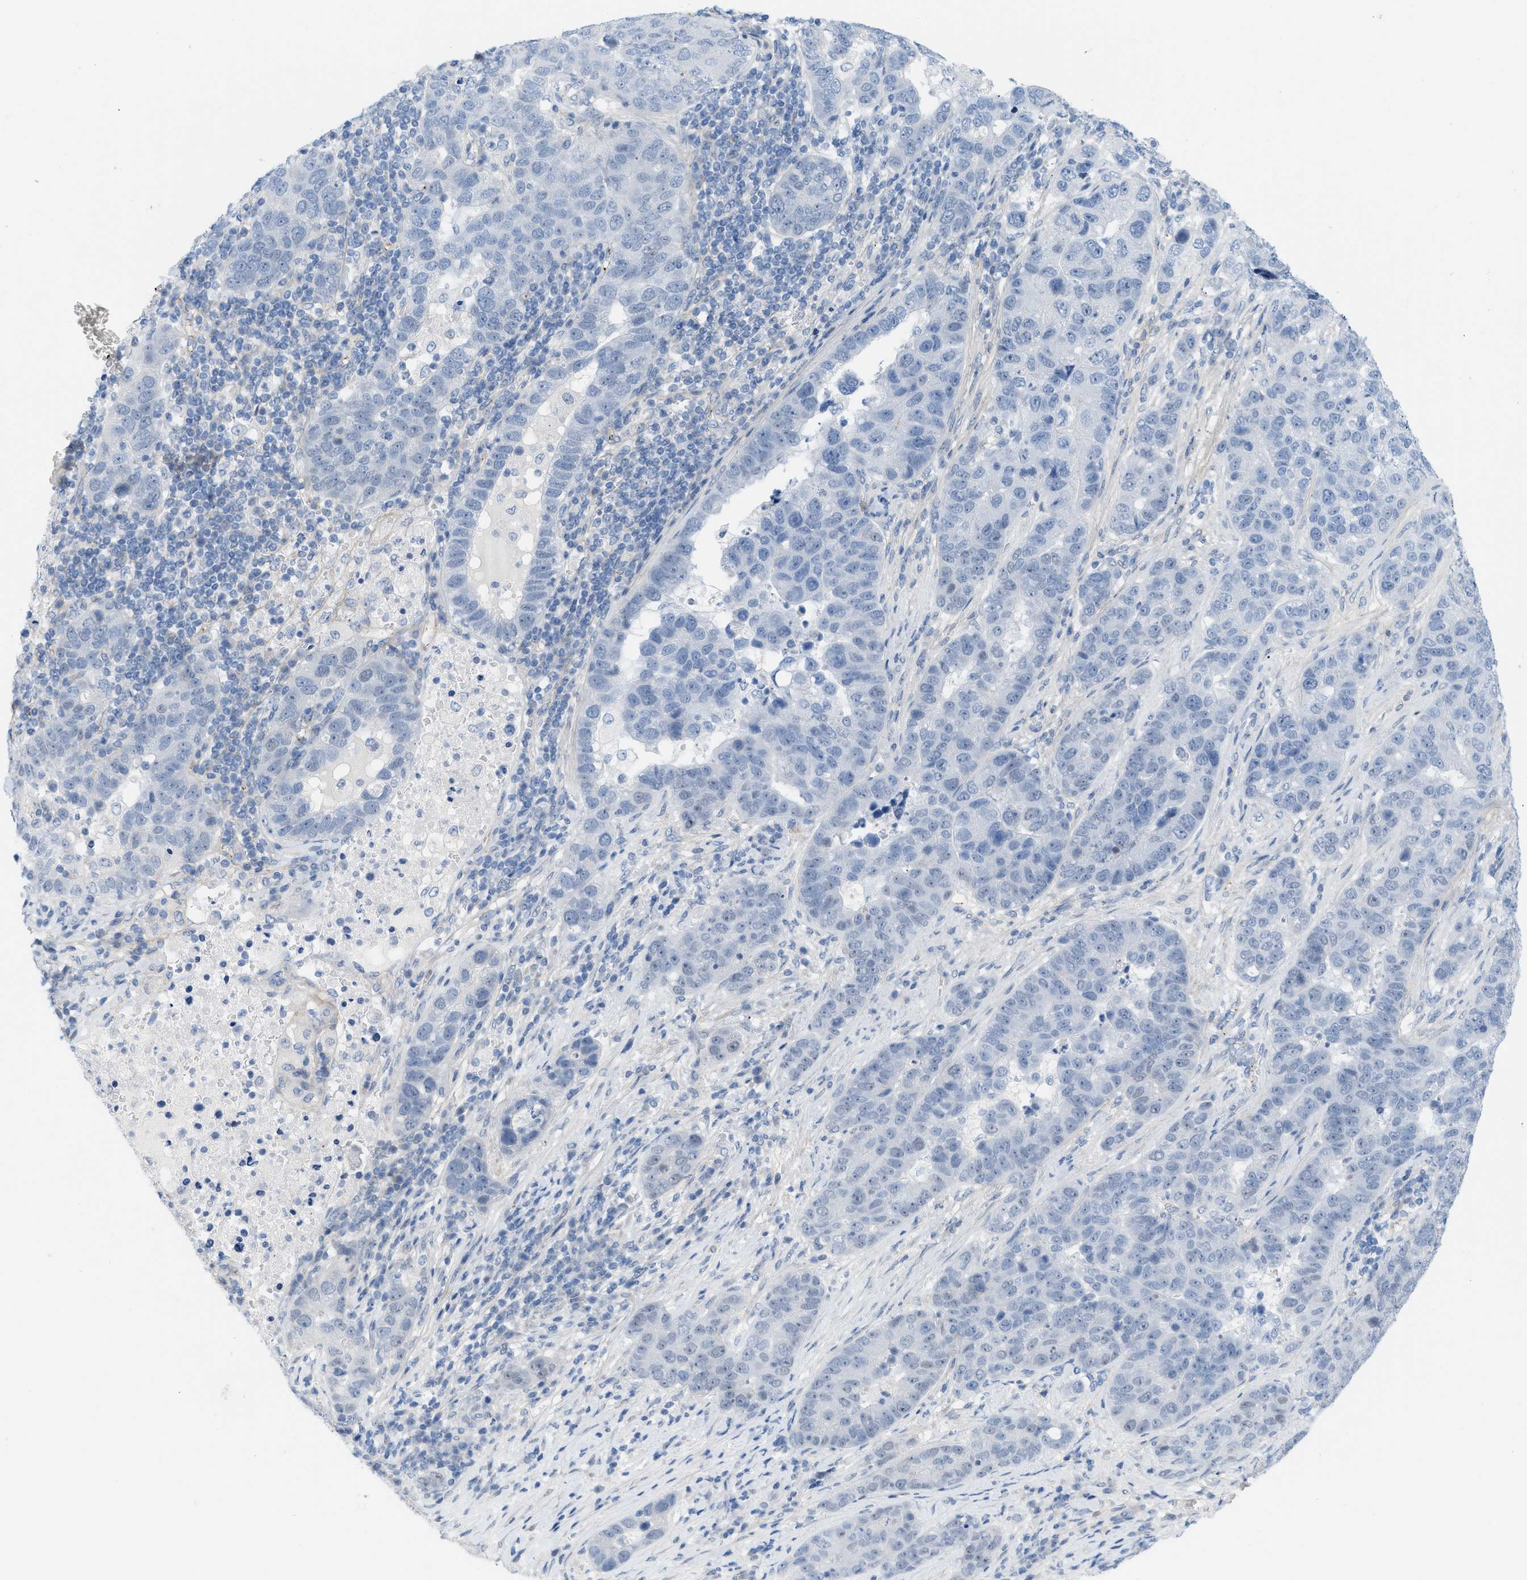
{"staining": {"intensity": "negative", "quantity": "none", "location": "none"}, "tissue": "pancreatic cancer", "cell_type": "Tumor cells", "image_type": "cancer", "snomed": [{"axis": "morphology", "description": "Adenocarcinoma, NOS"}, {"axis": "topography", "description": "Pancreas"}], "caption": "The histopathology image reveals no staining of tumor cells in pancreatic cancer (adenocarcinoma). The staining was performed using DAB (3,3'-diaminobenzidine) to visualize the protein expression in brown, while the nuclei were stained in blue with hematoxylin (Magnification: 20x).", "gene": "HLTF", "patient": {"sex": "female", "age": 61}}